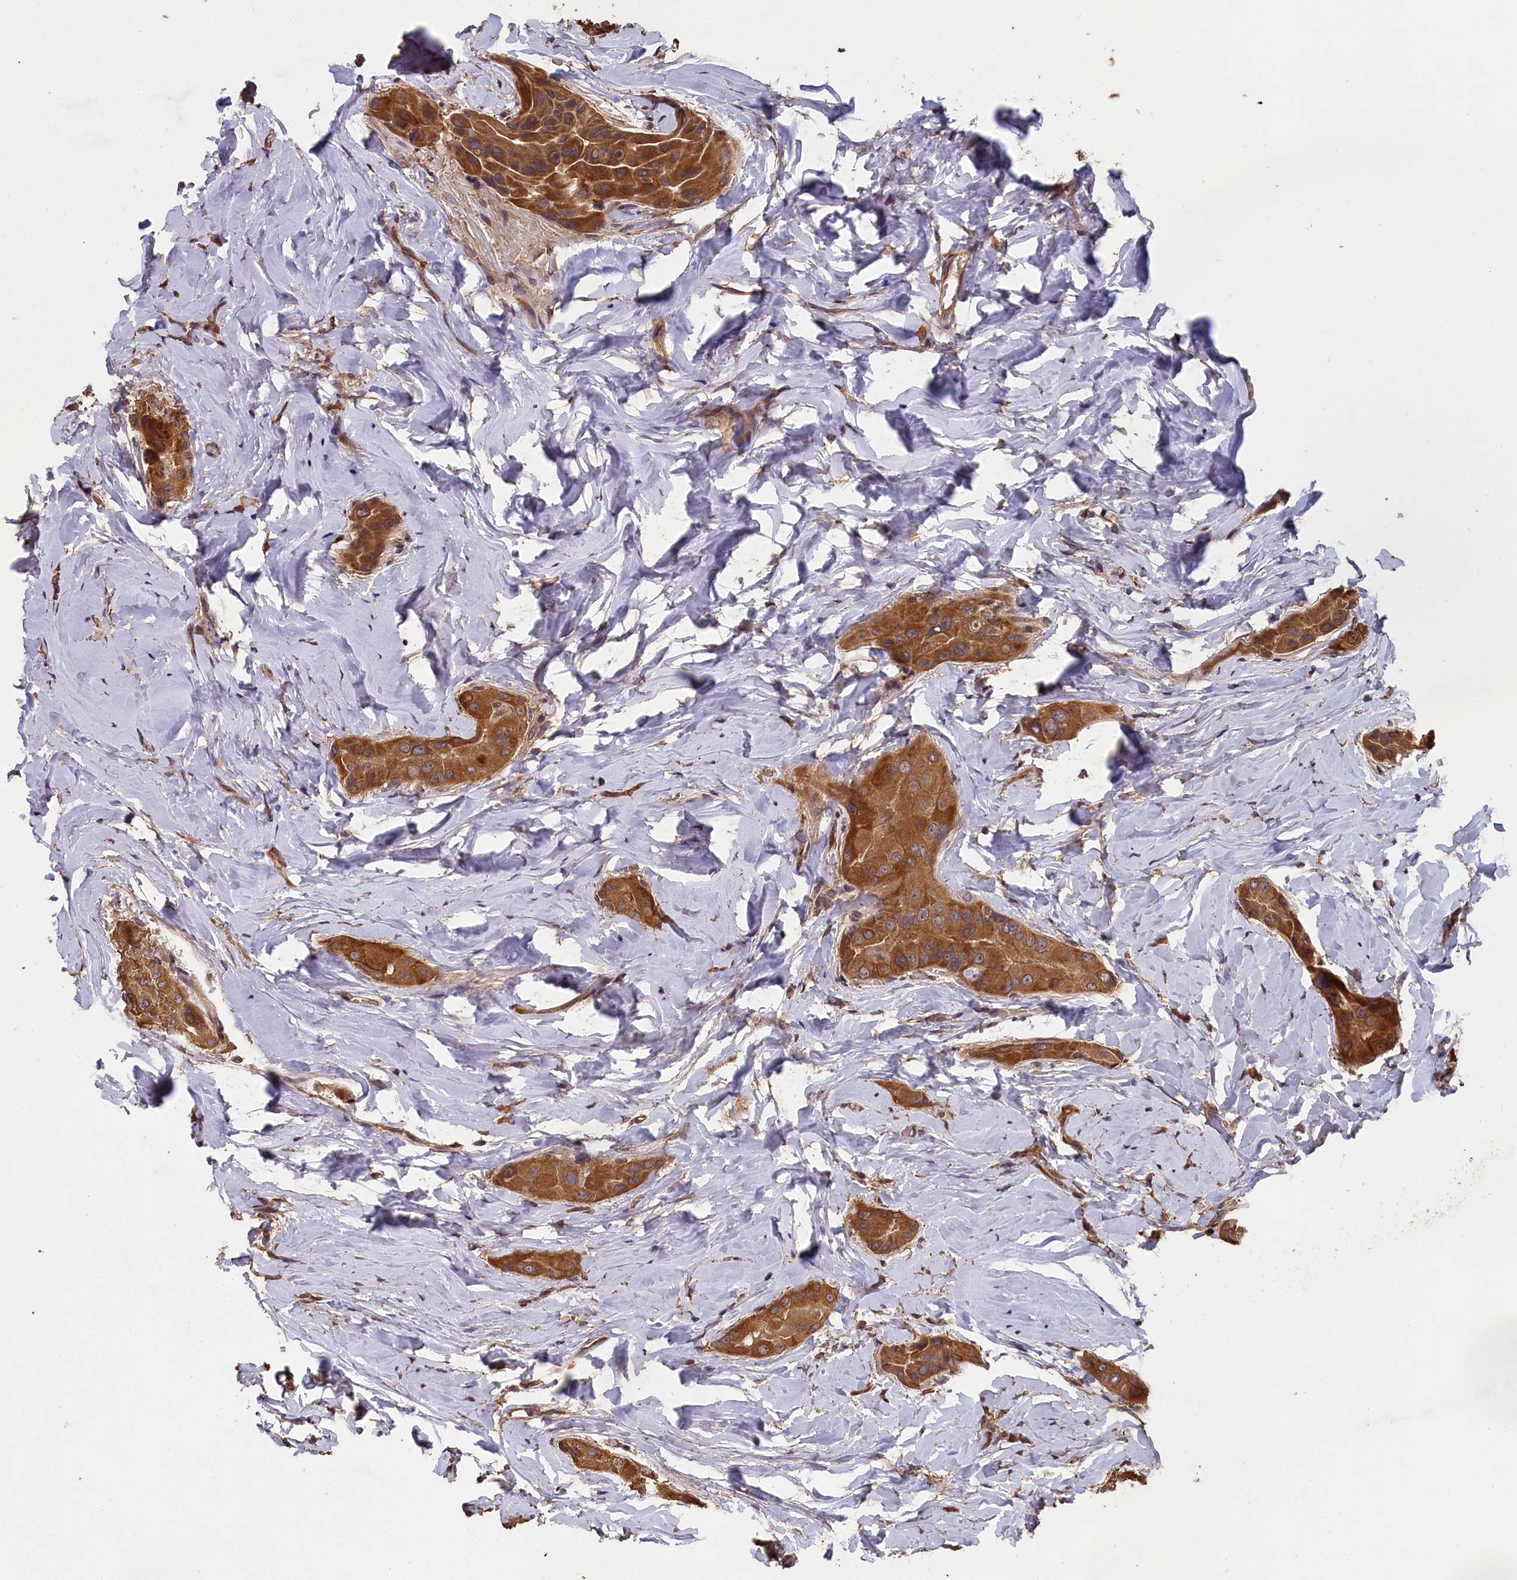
{"staining": {"intensity": "moderate", "quantity": ">75%", "location": "cytoplasmic/membranous"}, "tissue": "thyroid cancer", "cell_type": "Tumor cells", "image_type": "cancer", "snomed": [{"axis": "morphology", "description": "Papillary adenocarcinoma, NOS"}, {"axis": "topography", "description": "Thyroid gland"}], "caption": "Immunohistochemistry (IHC) staining of thyroid cancer (papillary adenocarcinoma), which demonstrates medium levels of moderate cytoplasmic/membranous staining in about >75% of tumor cells indicating moderate cytoplasmic/membranous protein expression. The staining was performed using DAB (brown) for protein detection and nuclei were counterstained in hematoxylin (blue).", "gene": "CHD9", "patient": {"sex": "male", "age": 33}}